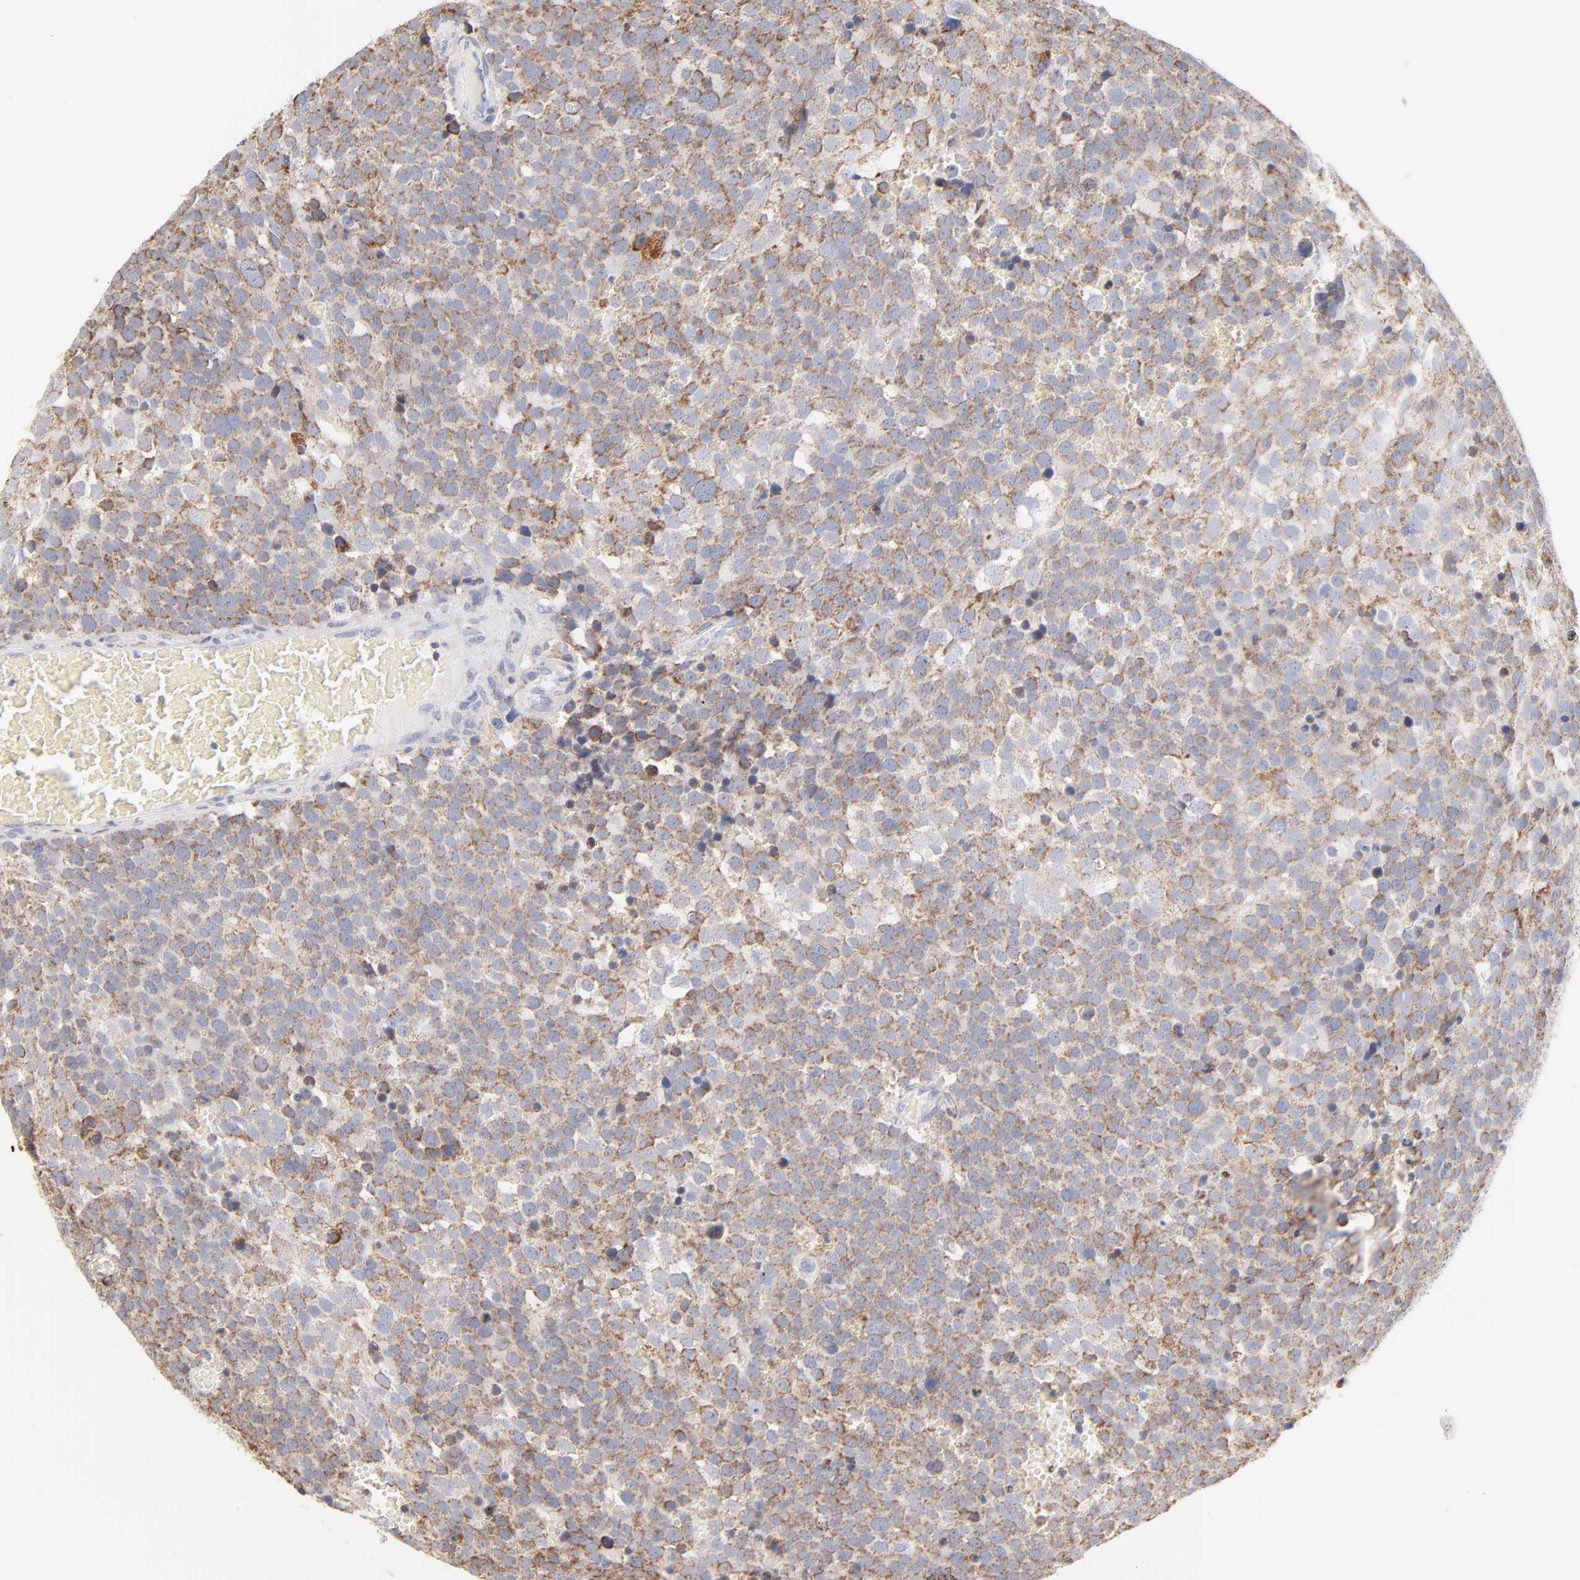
{"staining": {"intensity": "moderate", "quantity": ">75%", "location": "cytoplasmic/membranous"}, "tissue": "testis cancer", "cell_type": "Tumor cells", "image_type": "cancer", "snomed": [{"axis": "morphology", "description": "Seminoma, NOS"}, {"axis": "topography", "description": "Testis"}], "caption": "This image demonstrates immunohistochemistry staining of testis cancer (seminoma), with medium moderate cytoplasmic/membranous positivity in about >75% of tumor cells.", "gene": "MRPL58", "patient": {"sex": "male", "age": 71}}